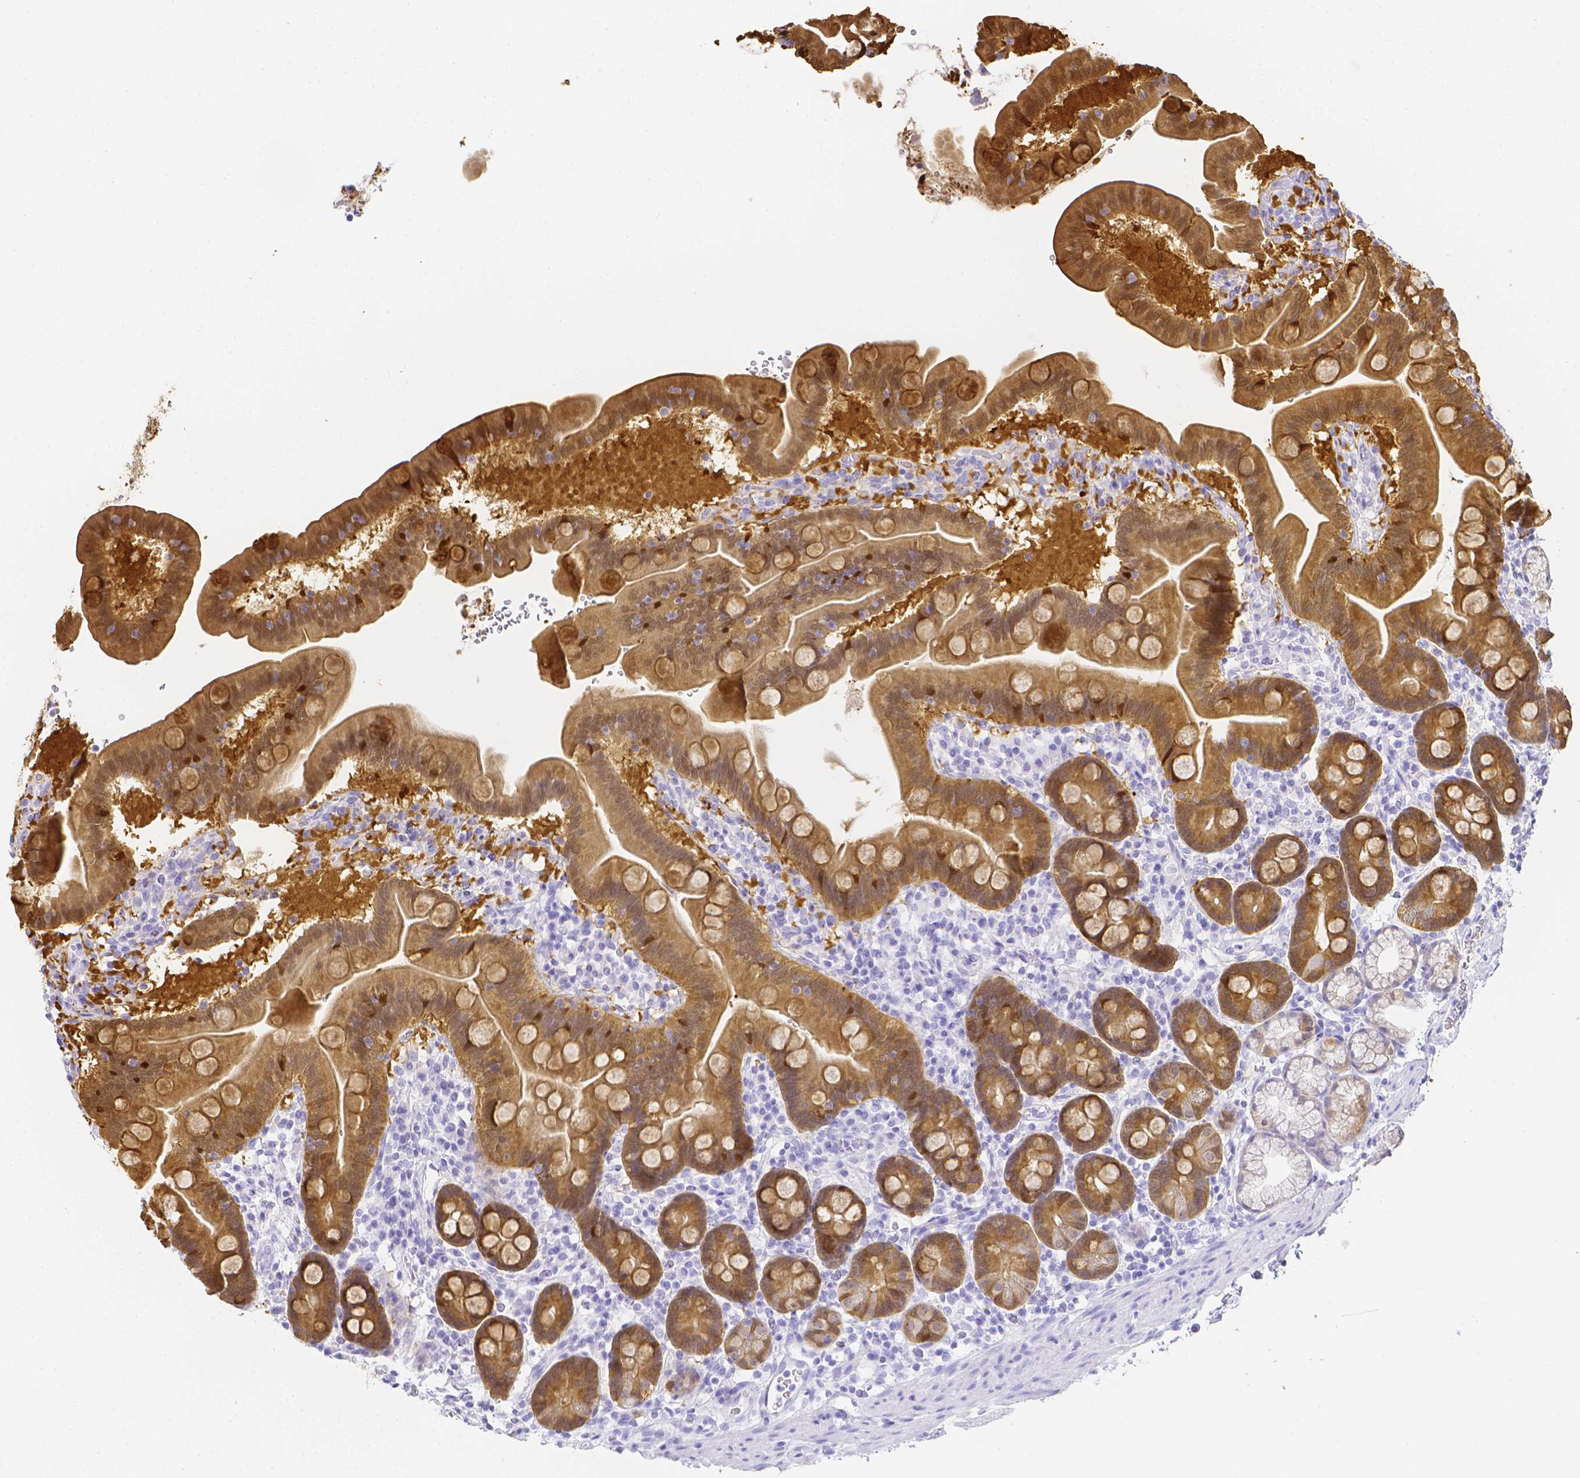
{"staining": {"intensity": "moderate", "quantity": ">75%", "location": "cytoplasmic/membranous"}, "tissue": "duodenum", "cell_type": "Glandular cells", "image_type": "normal", "snomed": [{"axis": "morphology", "description": "Normal tissue, NOS"}, {"axis": "topography", "description": "Duodenum"}], "caption": "A brown stain shows moderate cytoplasmic/membranous staining of a protein in glandular cells of benign duodenum. The protein of interest is shown in brown color, while the nuclei are stained blue.", "gene": "LGALS4", "patient": {"sex": "male", "age": 59}}